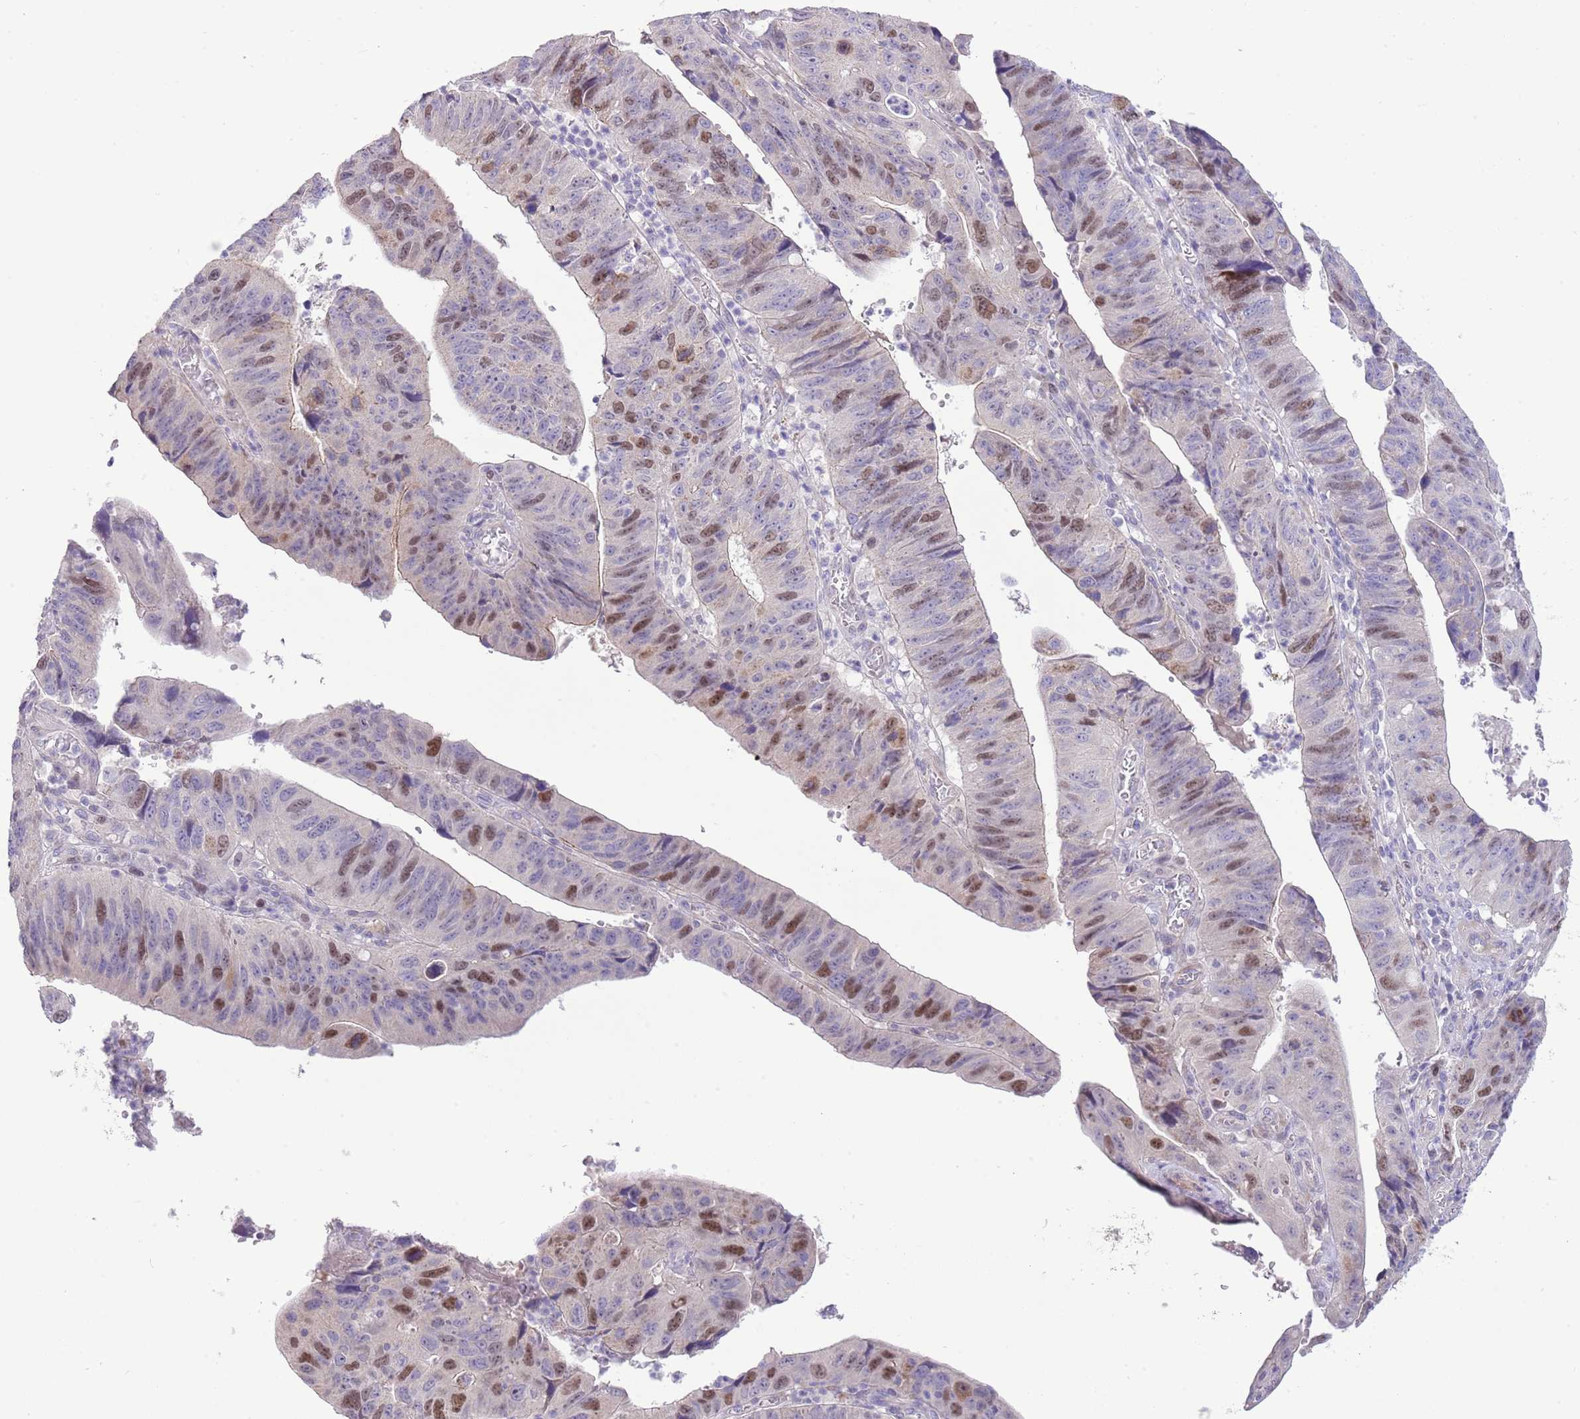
{"staining": {"intensity": "moderate", "quantity": "<25%", "location": "nuclear"}, "tissue": "stomach cancer", "cell_type": "Tumor cells", "image_type": "cancer", "snomed": [{"axis": "morphology", "description": "Adenocarcinoma, NOS"}, {"axis": "topography", "description": "Stomach"}], "caption": "The histopathology image reveals a brown stain indicating the presence of a protein in the nuclear of tumor cells in adenocarcinoma (stomach).", "gene": "FBRSL1", "patient": {"sex": "male", "age": 59}}